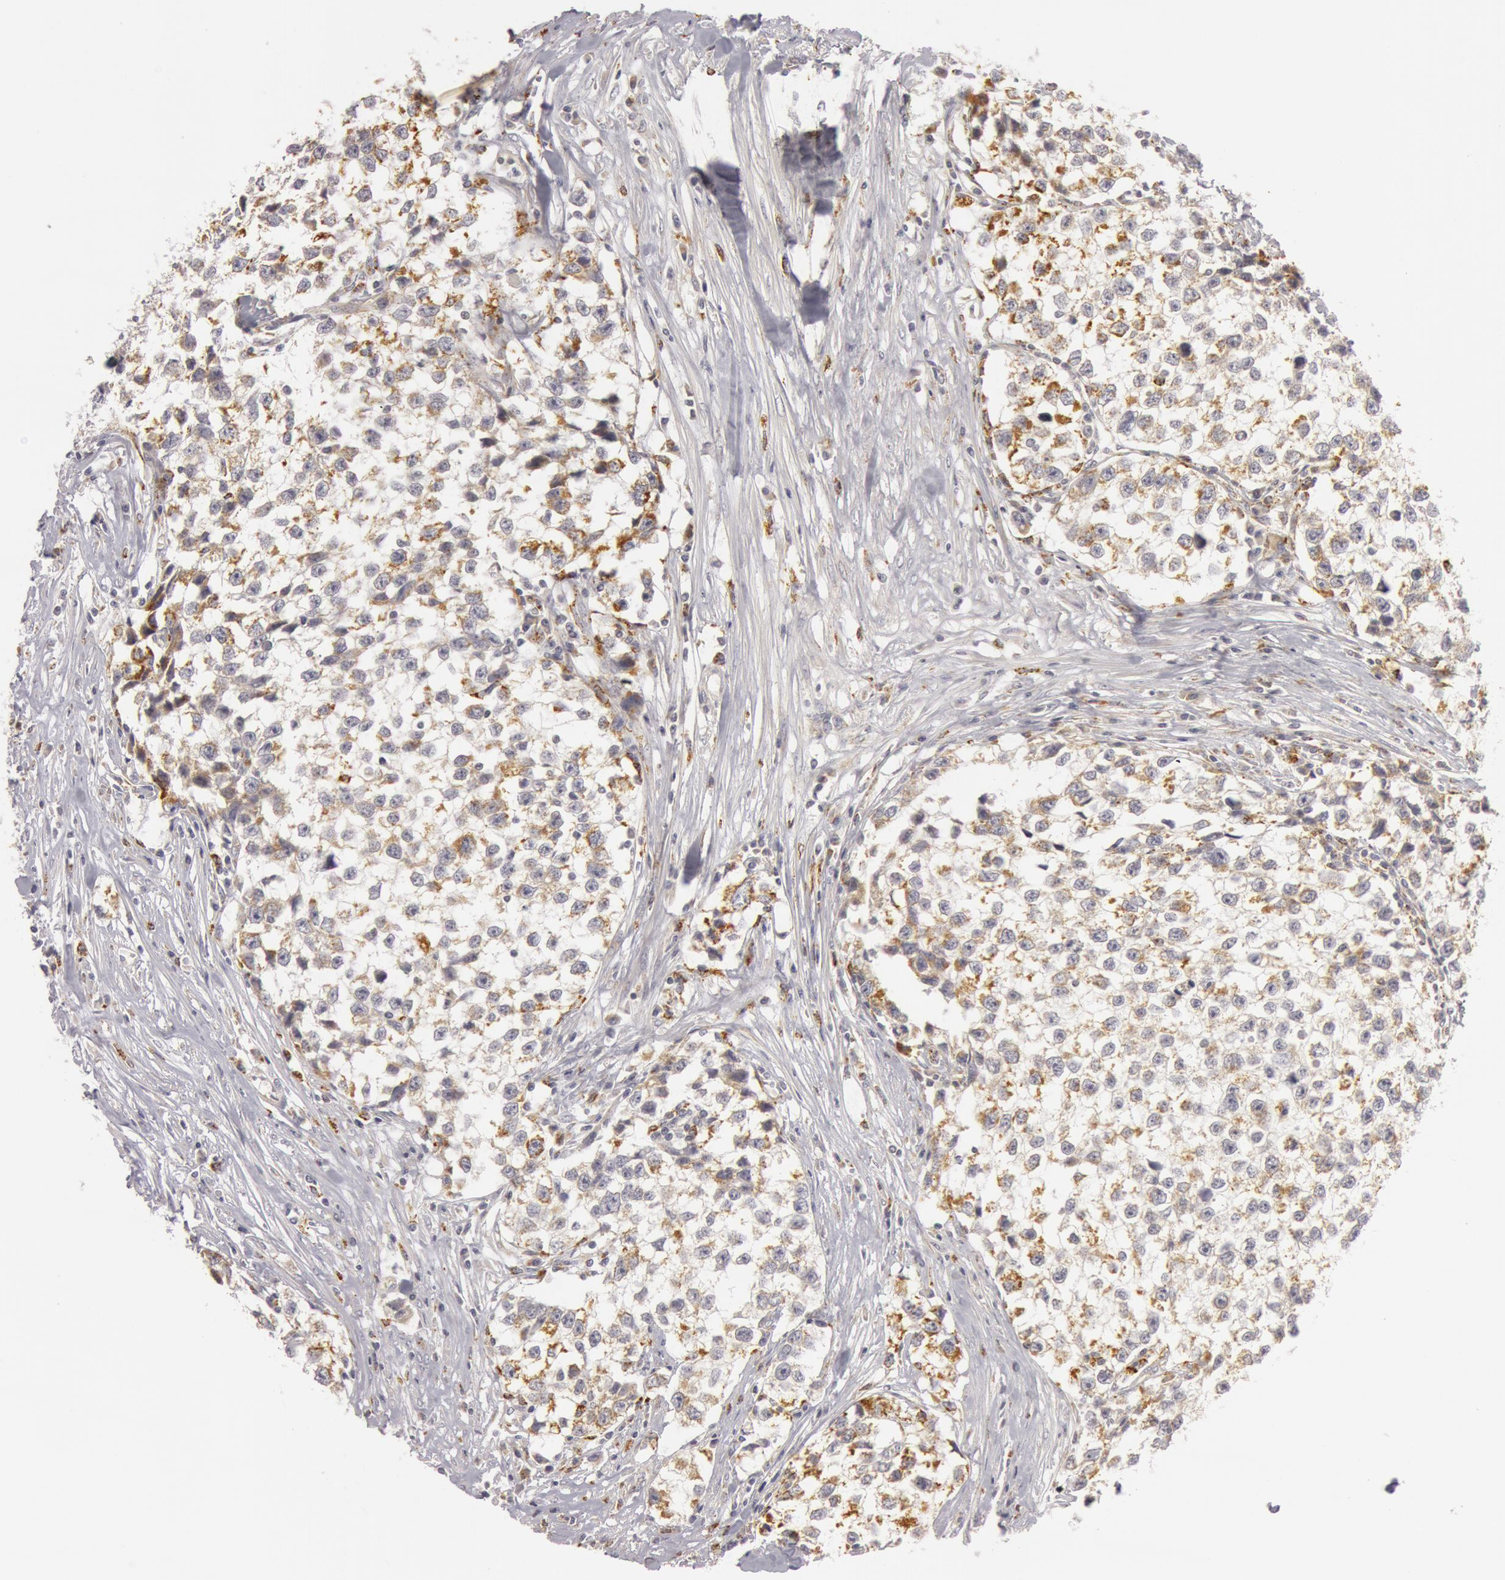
{"staining": {"intensity": "weak", "quantity": ">75%", "location": "cytoplasmic/membranous"}, "tissue": "testis cancer", "cell_type": "Tumor cells", "image_type": "cancer", "snomed": [{"axis": "morphology", "description": "Seminoma, NOS"}, {"axis": "morphology", "description": "Carcinoma, Embryonal, NOS"}, {"axis": "topography", "description": "Testis"}], "caption": "DAB immunohistochemical staining of seminoma (testis) demonstrates weak cytoplasmic/membranous protein expression in about >75% of tumor cells.", "gene": "C7", "patient": {"sex": "male", "age": 30}}